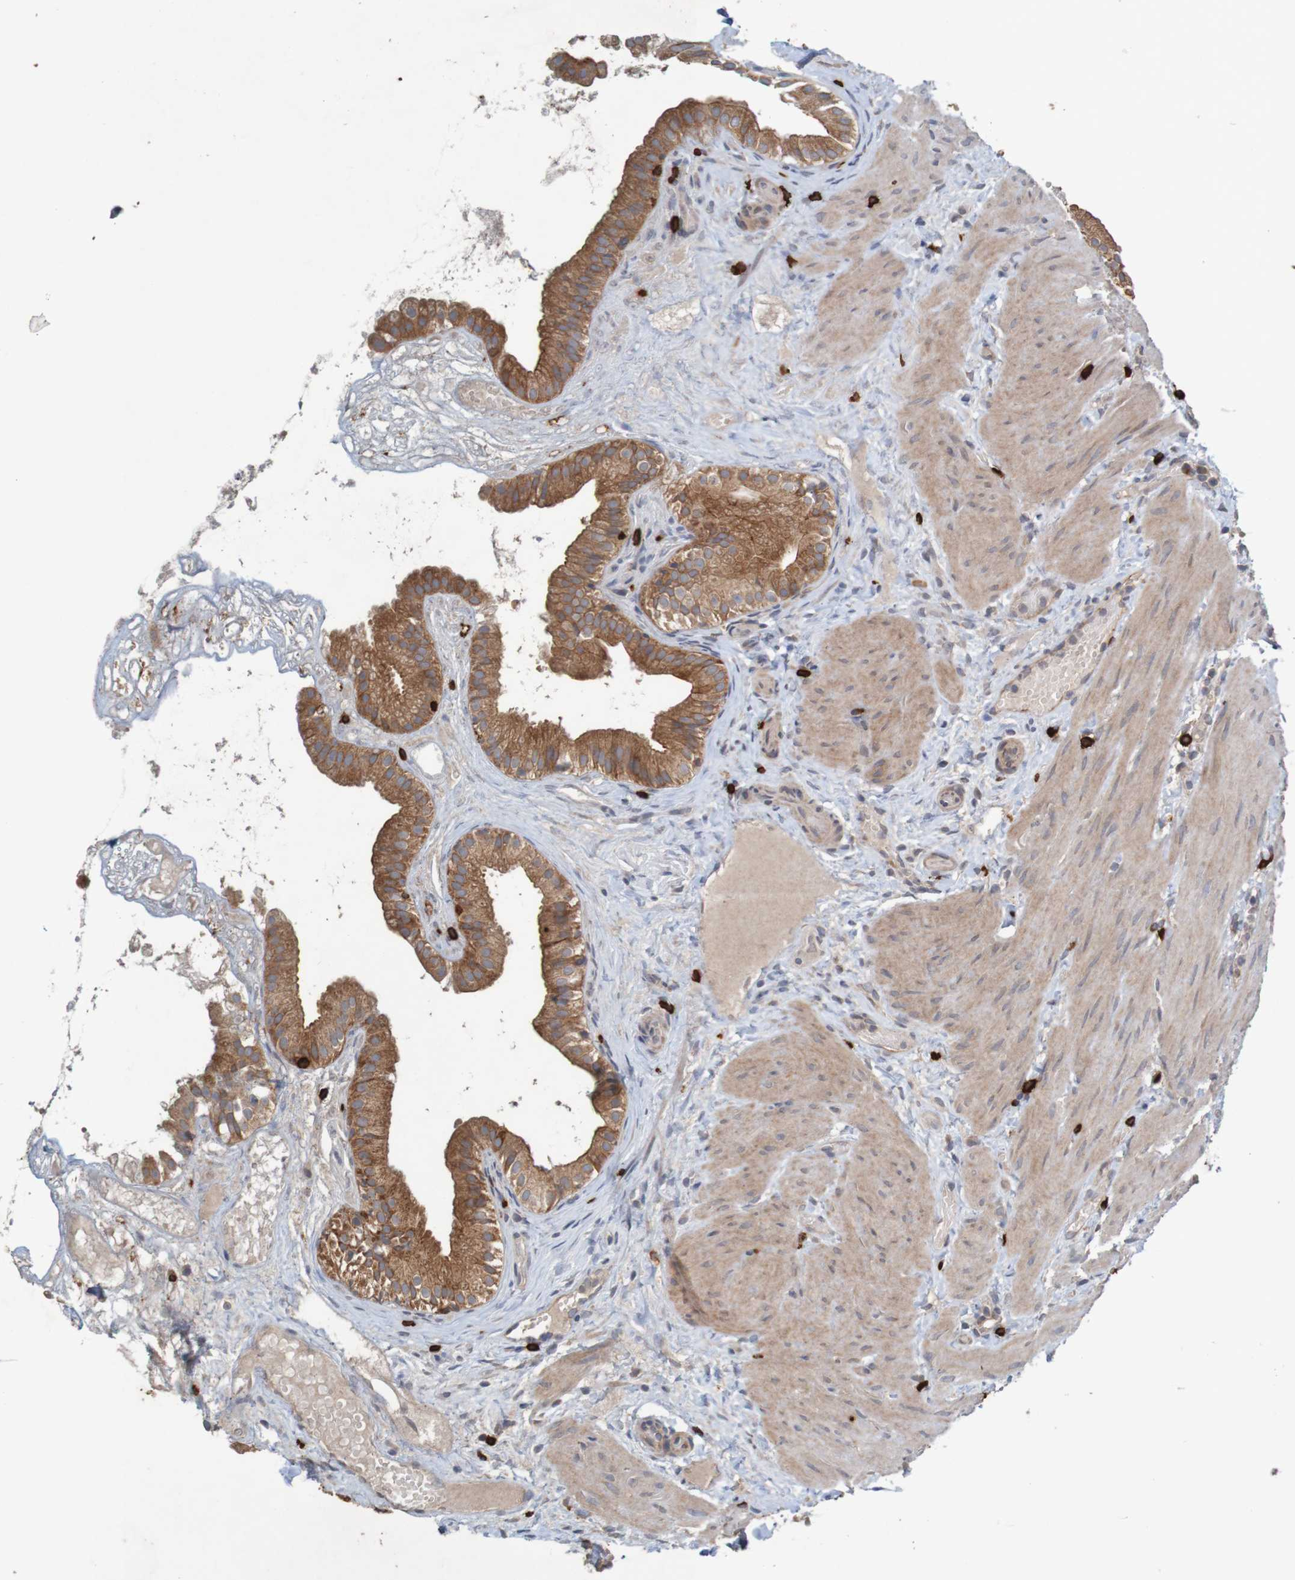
{"staining": {"intensity": "moderate", "quantity": ">75%", "location": "cytoplasmic/membranous"}, "tissue": "gallbladder", "cell_type": "Glandular cells", "image_type": "normal", "snomed": [{"axis": "morphology", "description": "Normal tissue, NOS"}, {"axis": "topography", "description": "Gallbladder"}], "caption": "Protein expression analysis of unremarkable gallbladder demonstrates moderate cytoplasmic/membranous expression in about >75% of glandular cells. (DAB = brown stain, brightfield microscopy at high magnification).", "gene": "B3GAT2", "patient": {"sex": "female", "age": 26}}